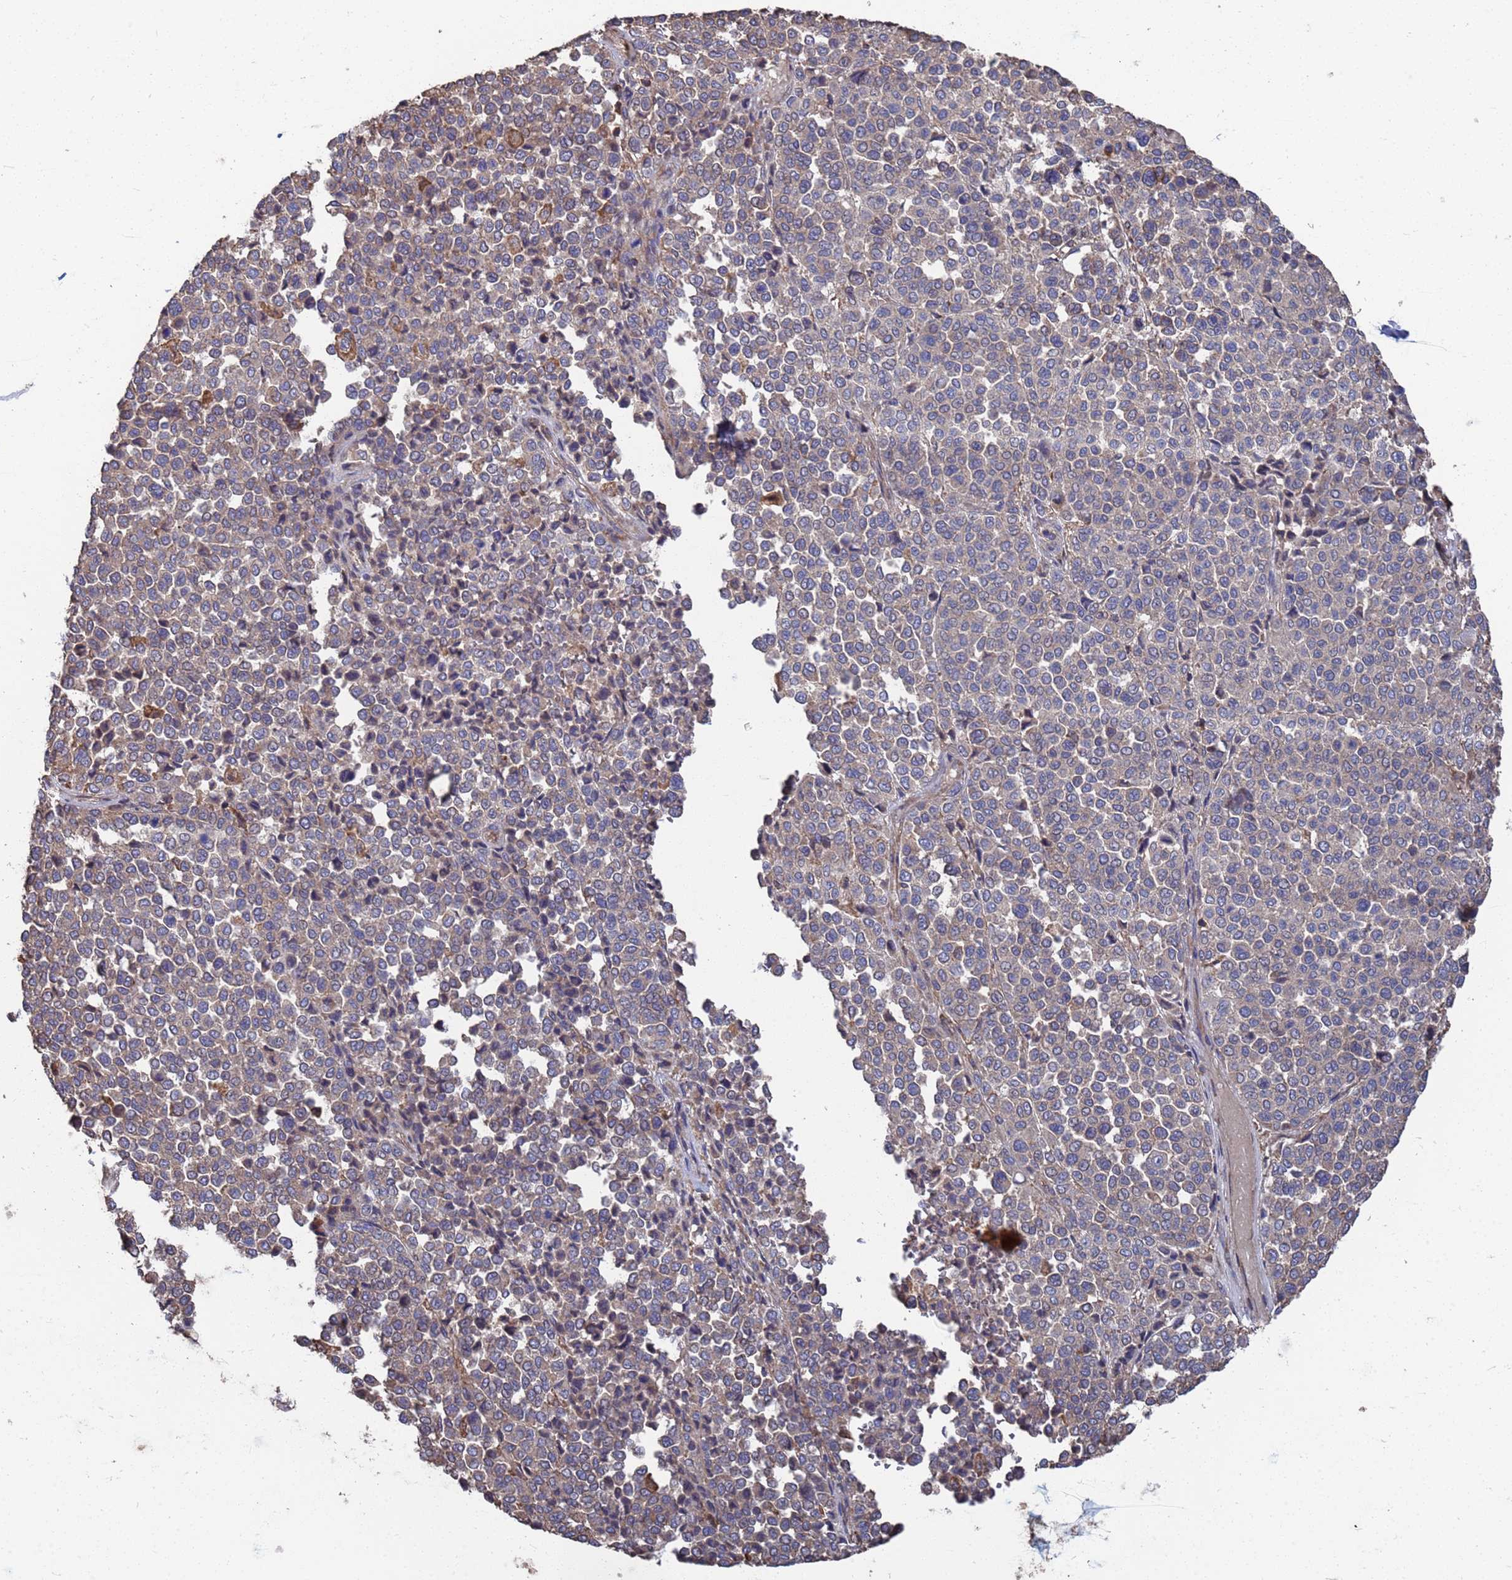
{"staining": {"intensity": "negative", "quantity": "none", "location": "none"}, "tissue": "melanoma", "cell_type": "Tumor cells", "image_type": "cancer", "snomed": [{"axis": "morphology", "description": "Malignant melanoma, Metastatic site"}, {"axis": "topography", "description": "Pancreas"}], "caption": "A photomicrograph of malignant melanoma (metastatic site) stained for a protein reveals no brown staining in tumor cells.", "gene": "PYCR1", "patient": {"sex": "female", "age": 30}}